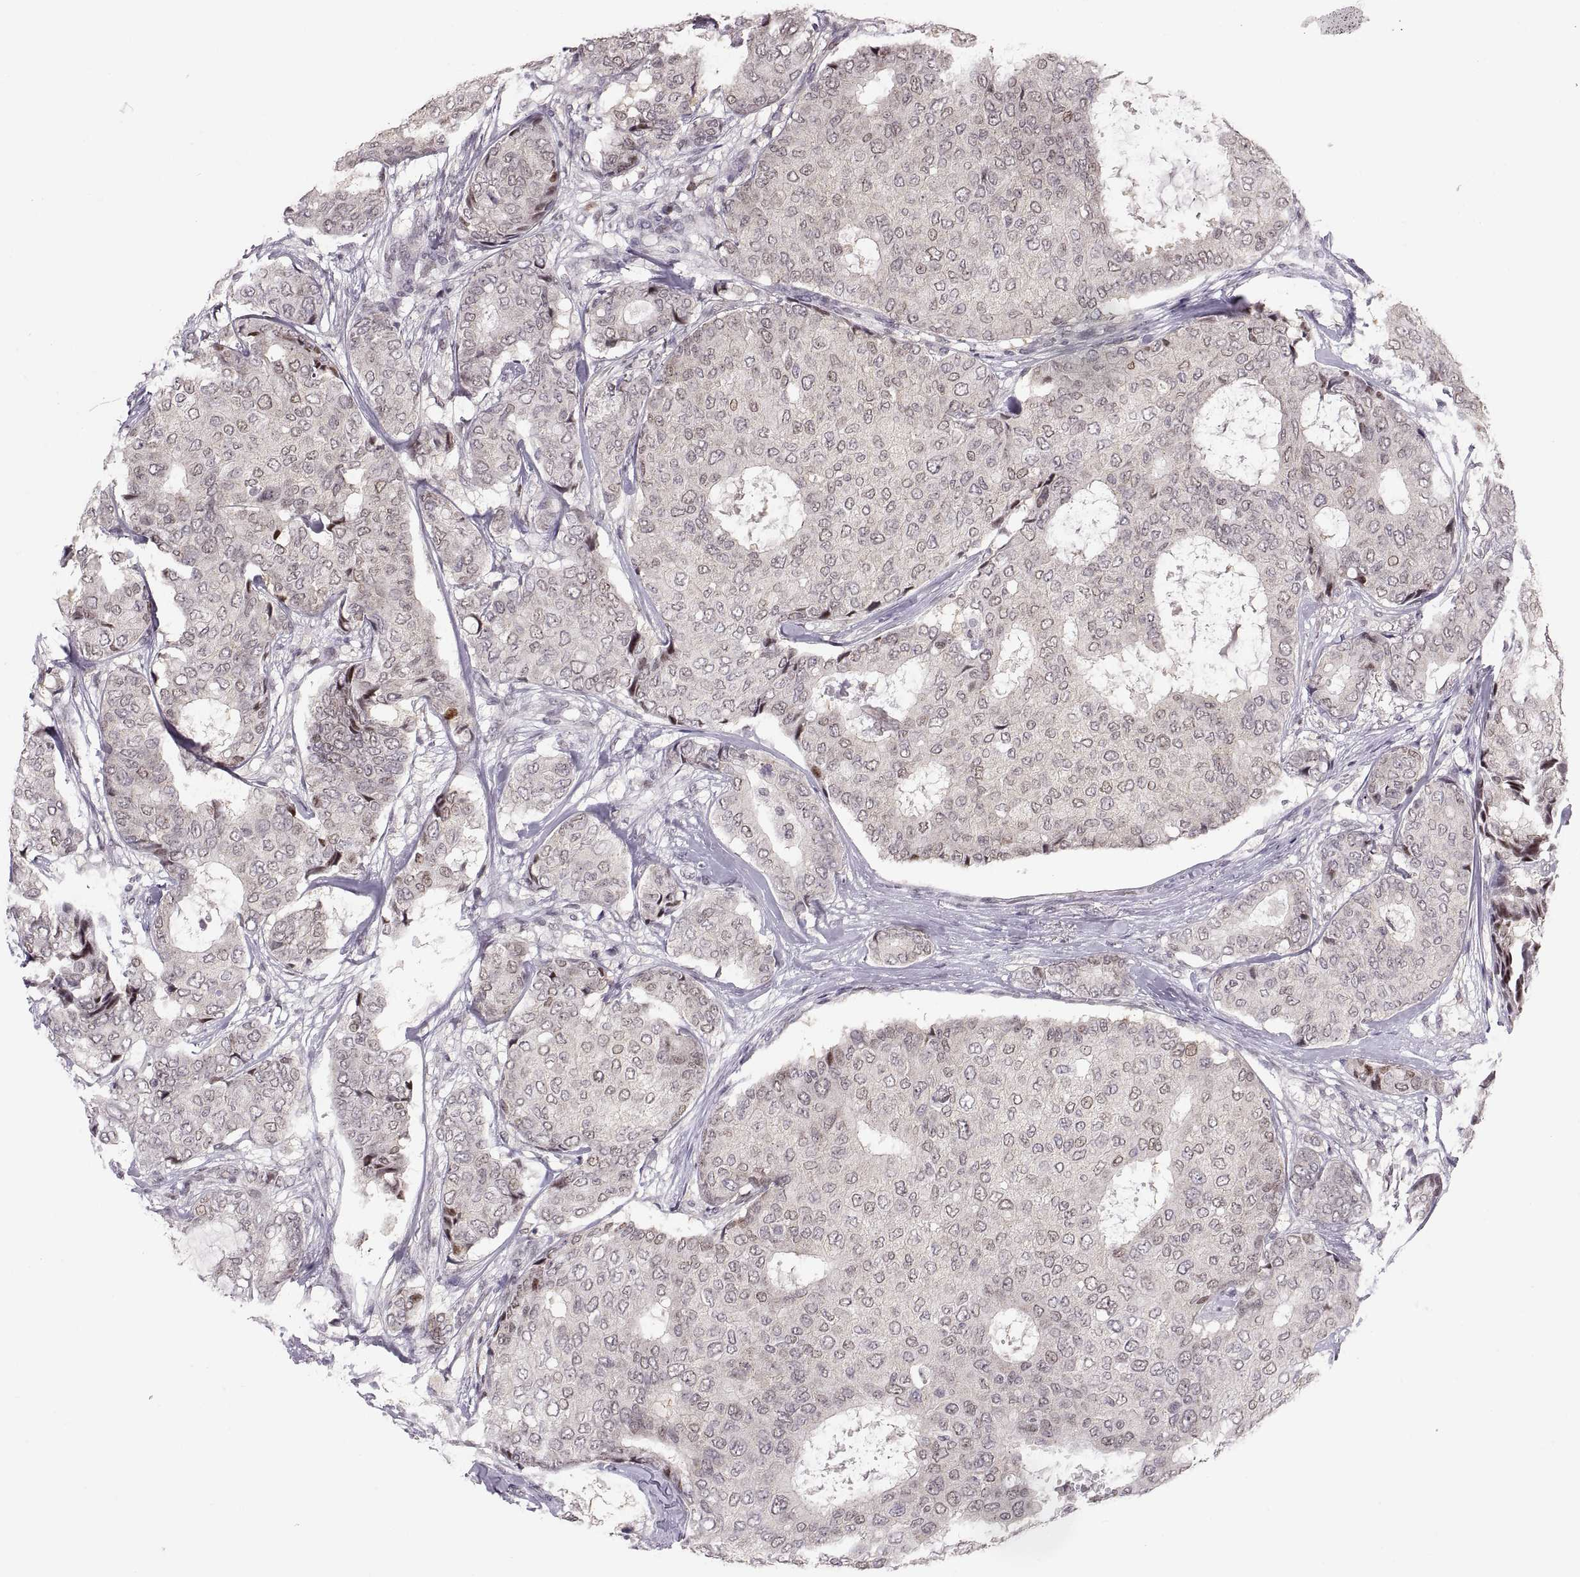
{"staining": {"intensity": "negative", "quantity": "none", "location": "none"}, "tissue": "breast cancer", "cell_type": "Tumor cells", "image_type": "cancer", "snomed": [{"axis": "morphology", "description": "Duct carcinoma"}, {"axis": "topography", "description": "Breast"}], "caption": "There is no significant expression in tumor cells of intraductal carcinoma (breast).", "gene": "SNAI1", "patient": {"sex": "female", "age": 75}}